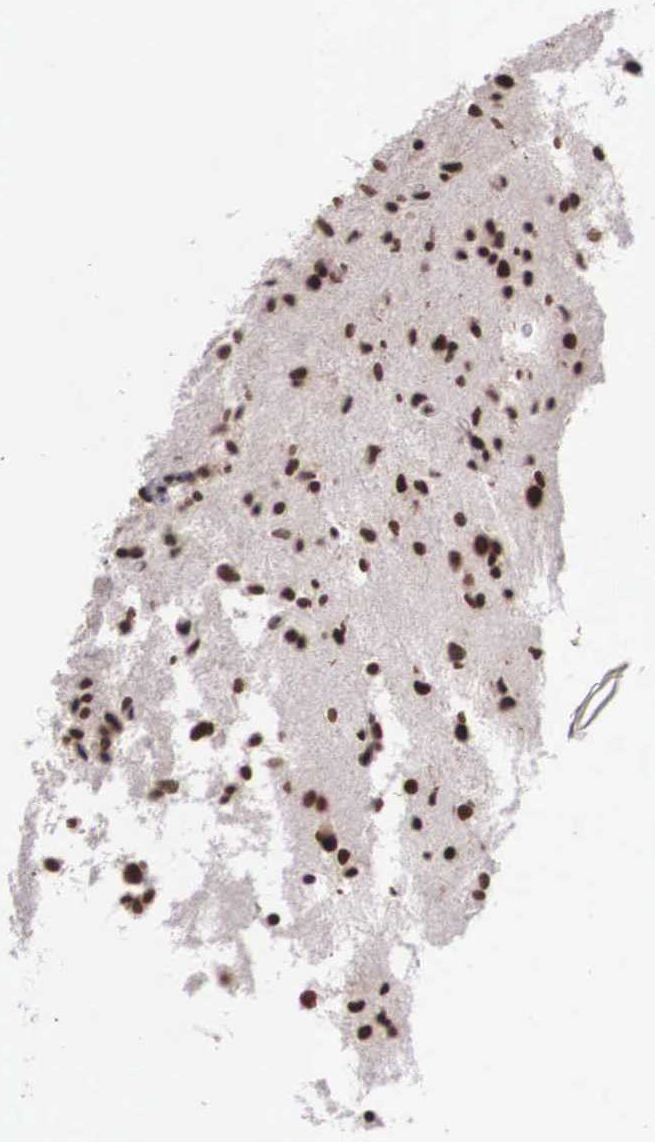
{"staining": {"intensity": "strong", "quantity": ">75%", "location": "nuclear"}, "tissue": "glioma", "cell_type": "Tumor cells", "image_type": "cancer", "snomed": [{"axis": "morphology", "description": "Glioma, malignant, Low grade"}, {"axis": "topography", "description": "Brain"}], "caption": "IHC (DAB (3,3'-diaminobenzidine)) staining of human glioma exhibits strong nuclear protein staining in about >75% of tumor cells.", "gene": "POLR2F", "patient": {"sex": "female", "age": 46}}